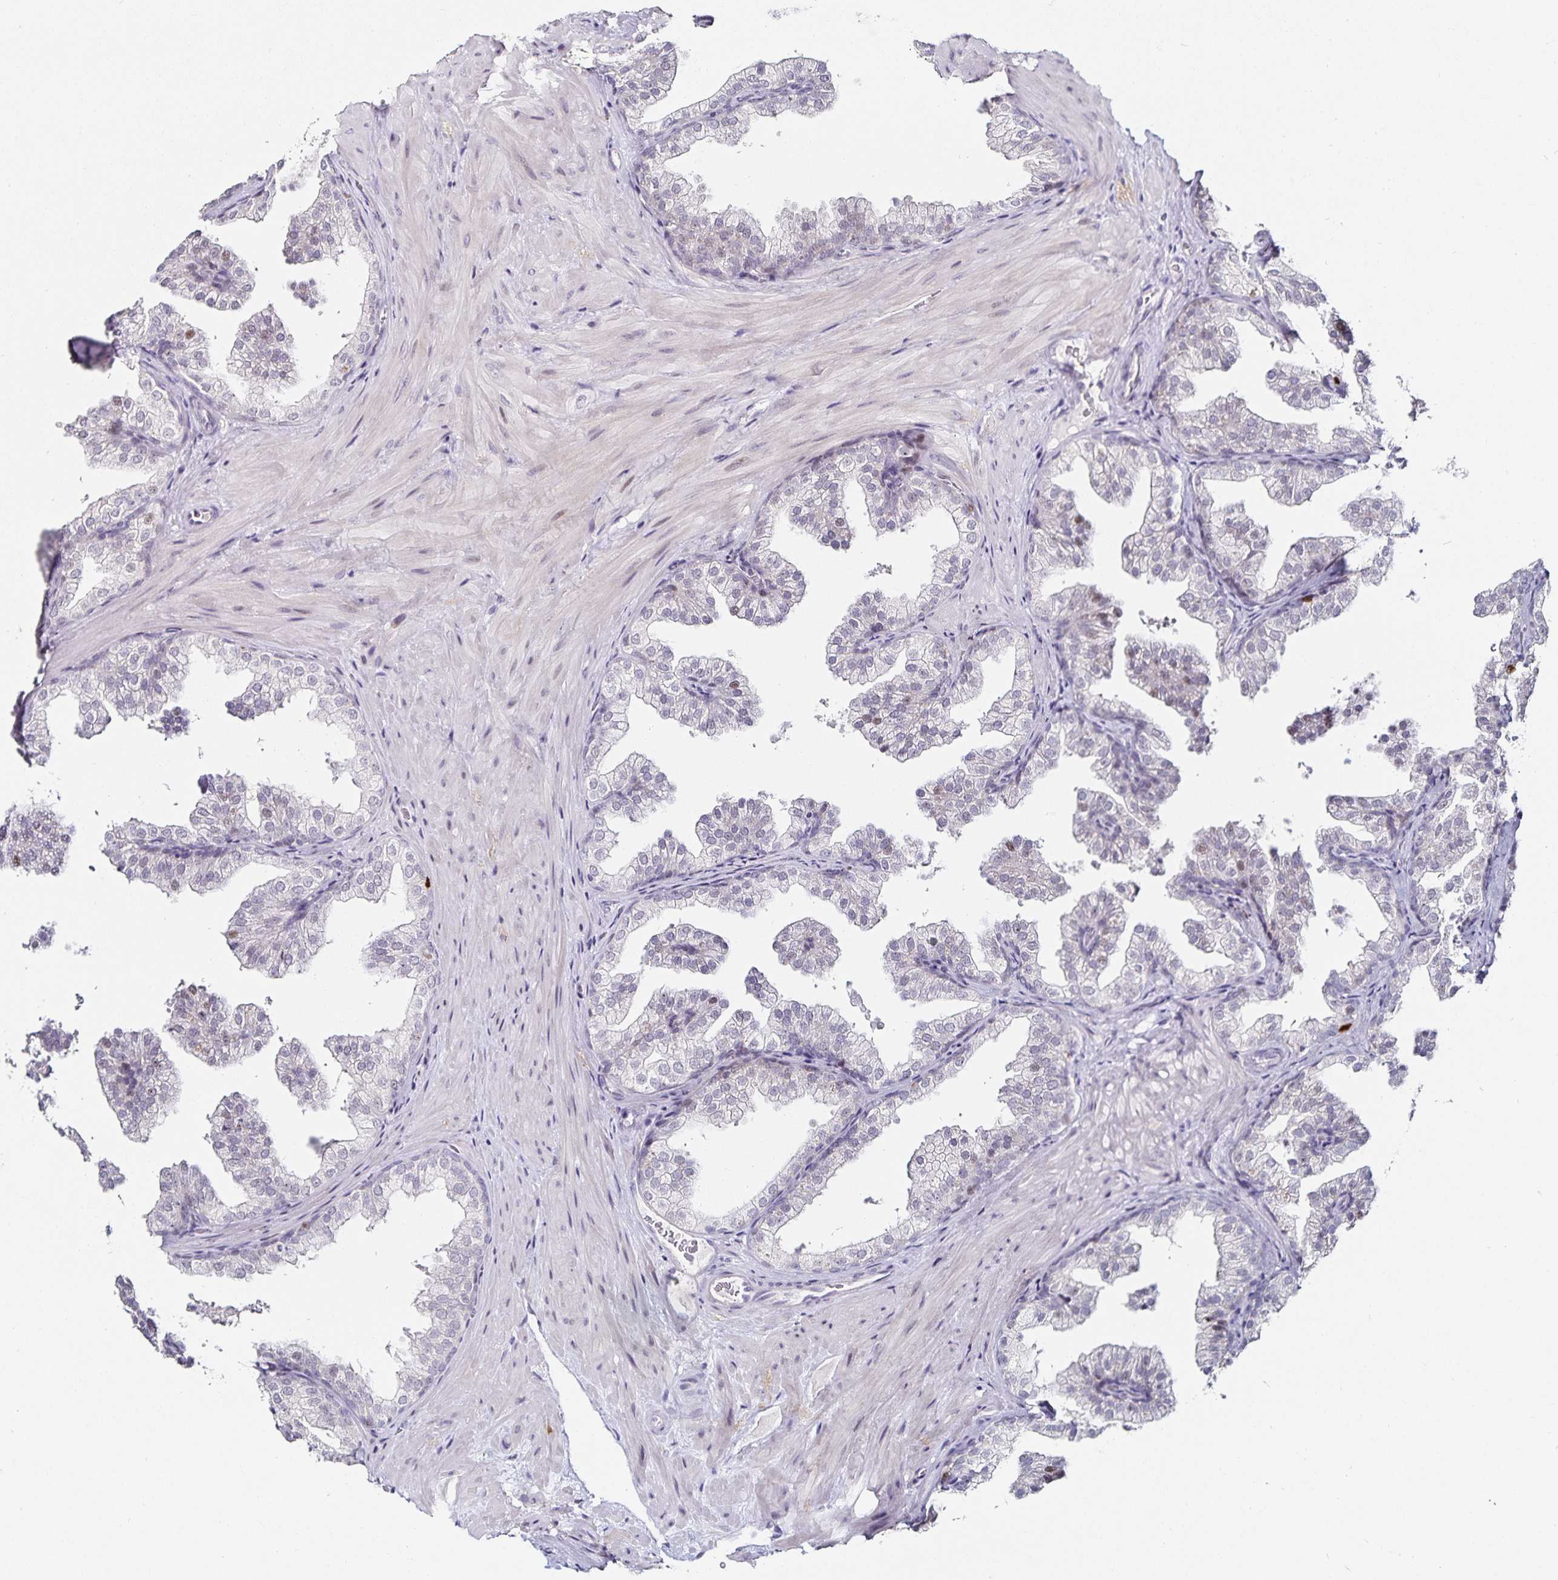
{"staining": {"intensity": "negative", "quantity": "none", "location": "none"}, "tissue": "prostate", "cell_type": "Glandular cells", "image_type": "normal", "snomed": [{"axis": "morphology", "description": "Normal tissue, NOS"}, {"axis": "topography", "description": "Prostate"}], "caption": "Glandular cells are negative for brown protein staining in normal prostate.", "gene": "ANLN", "patient": {"sex": "male", "age": 37}}